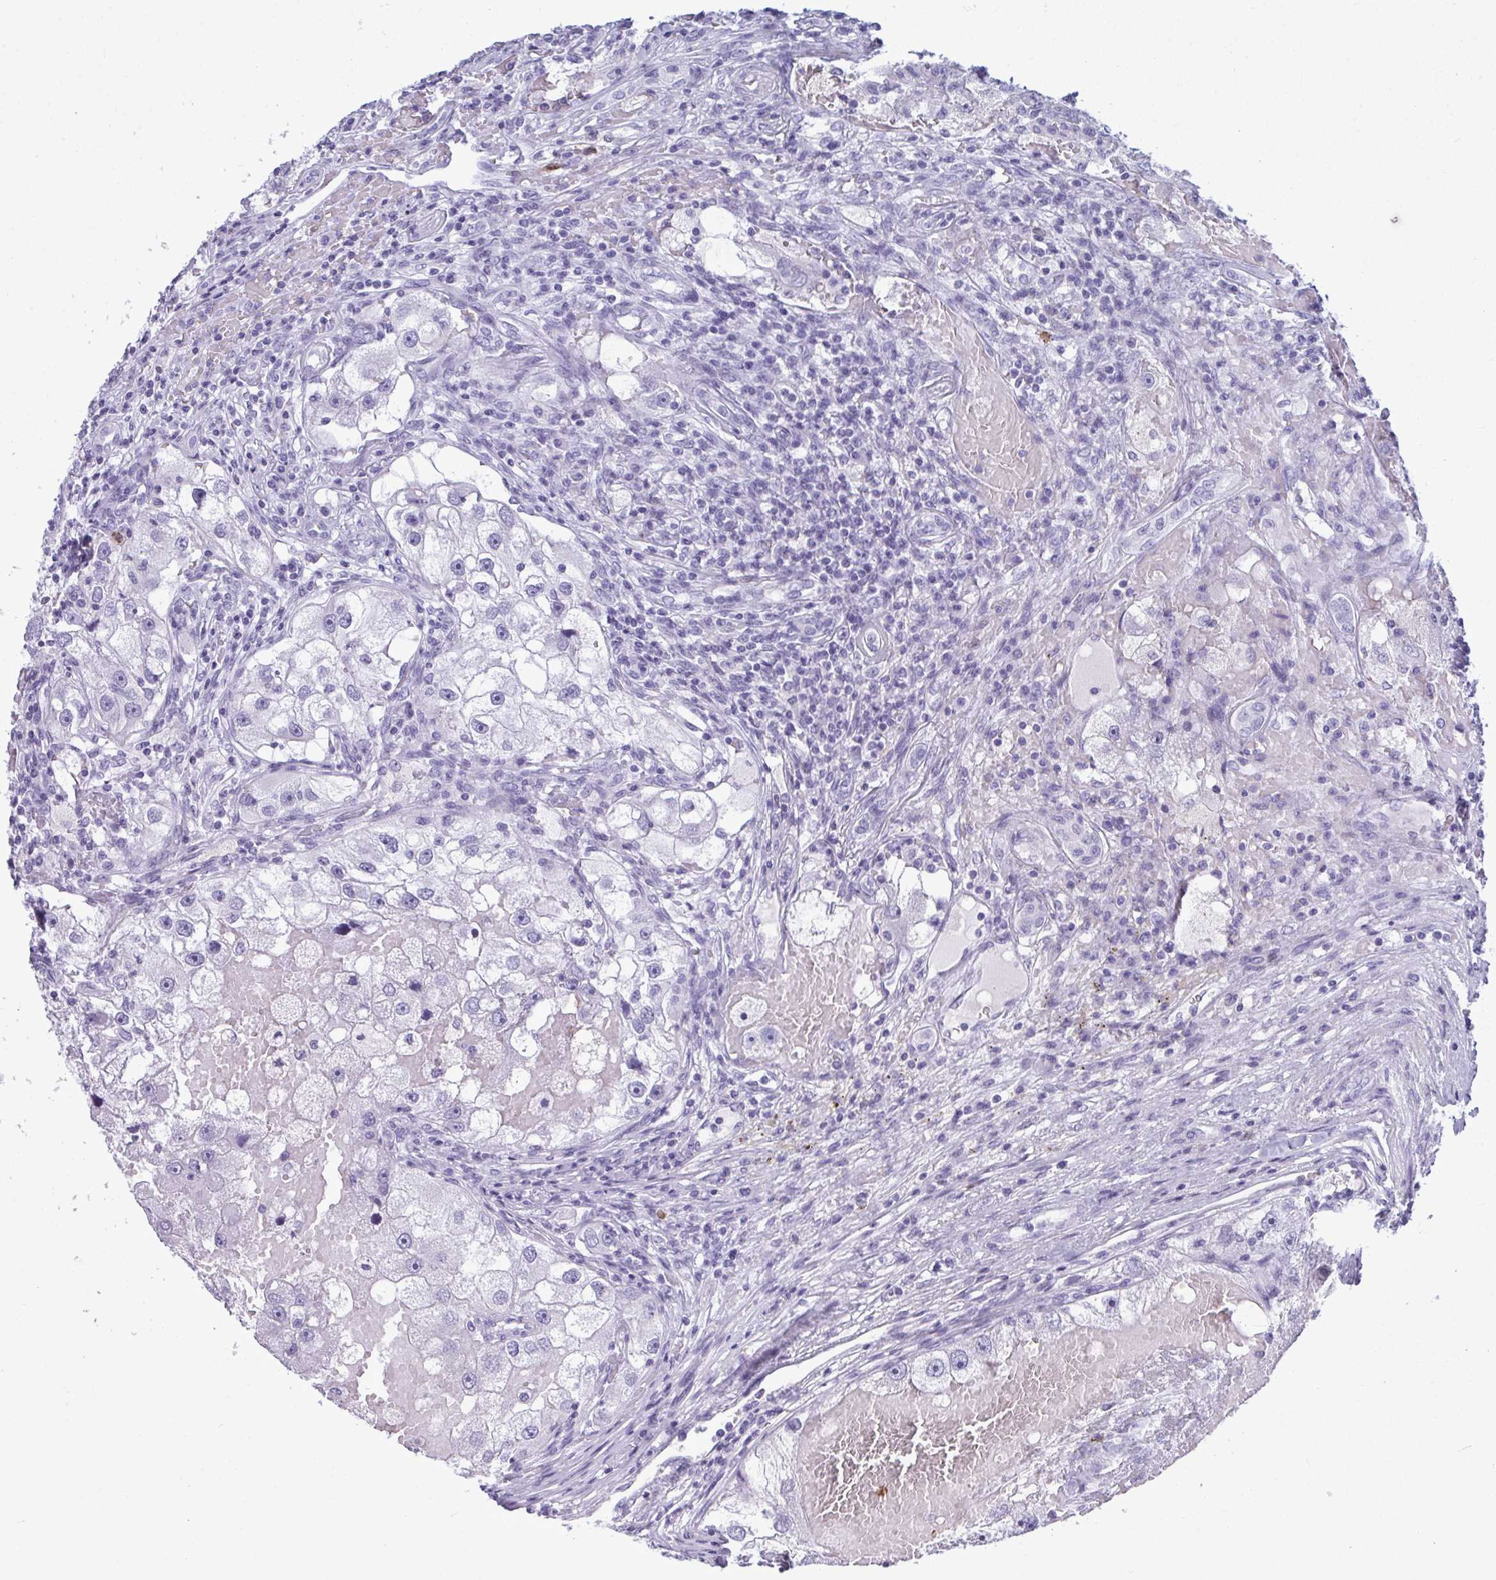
{"staining": {"intensity": "negative", "quantity": "none", "location": "none"}, "tissue": "renal cancer", "cell_type": "Tumor cells", "image_type": "cancer", "snomed": [{"axis": "morphology", "description": "Adenocarcinoma, NOS"}, {"axis": "topography", "description": "Kidney"}], "caption": "An IHC micrograph of renal adenocarcinoma is shown. There is no staining in tumor cells of renal adenocarcinoma.", "gene": "ARHGAP42", "patient": {"sex": "male", "age": 63}}